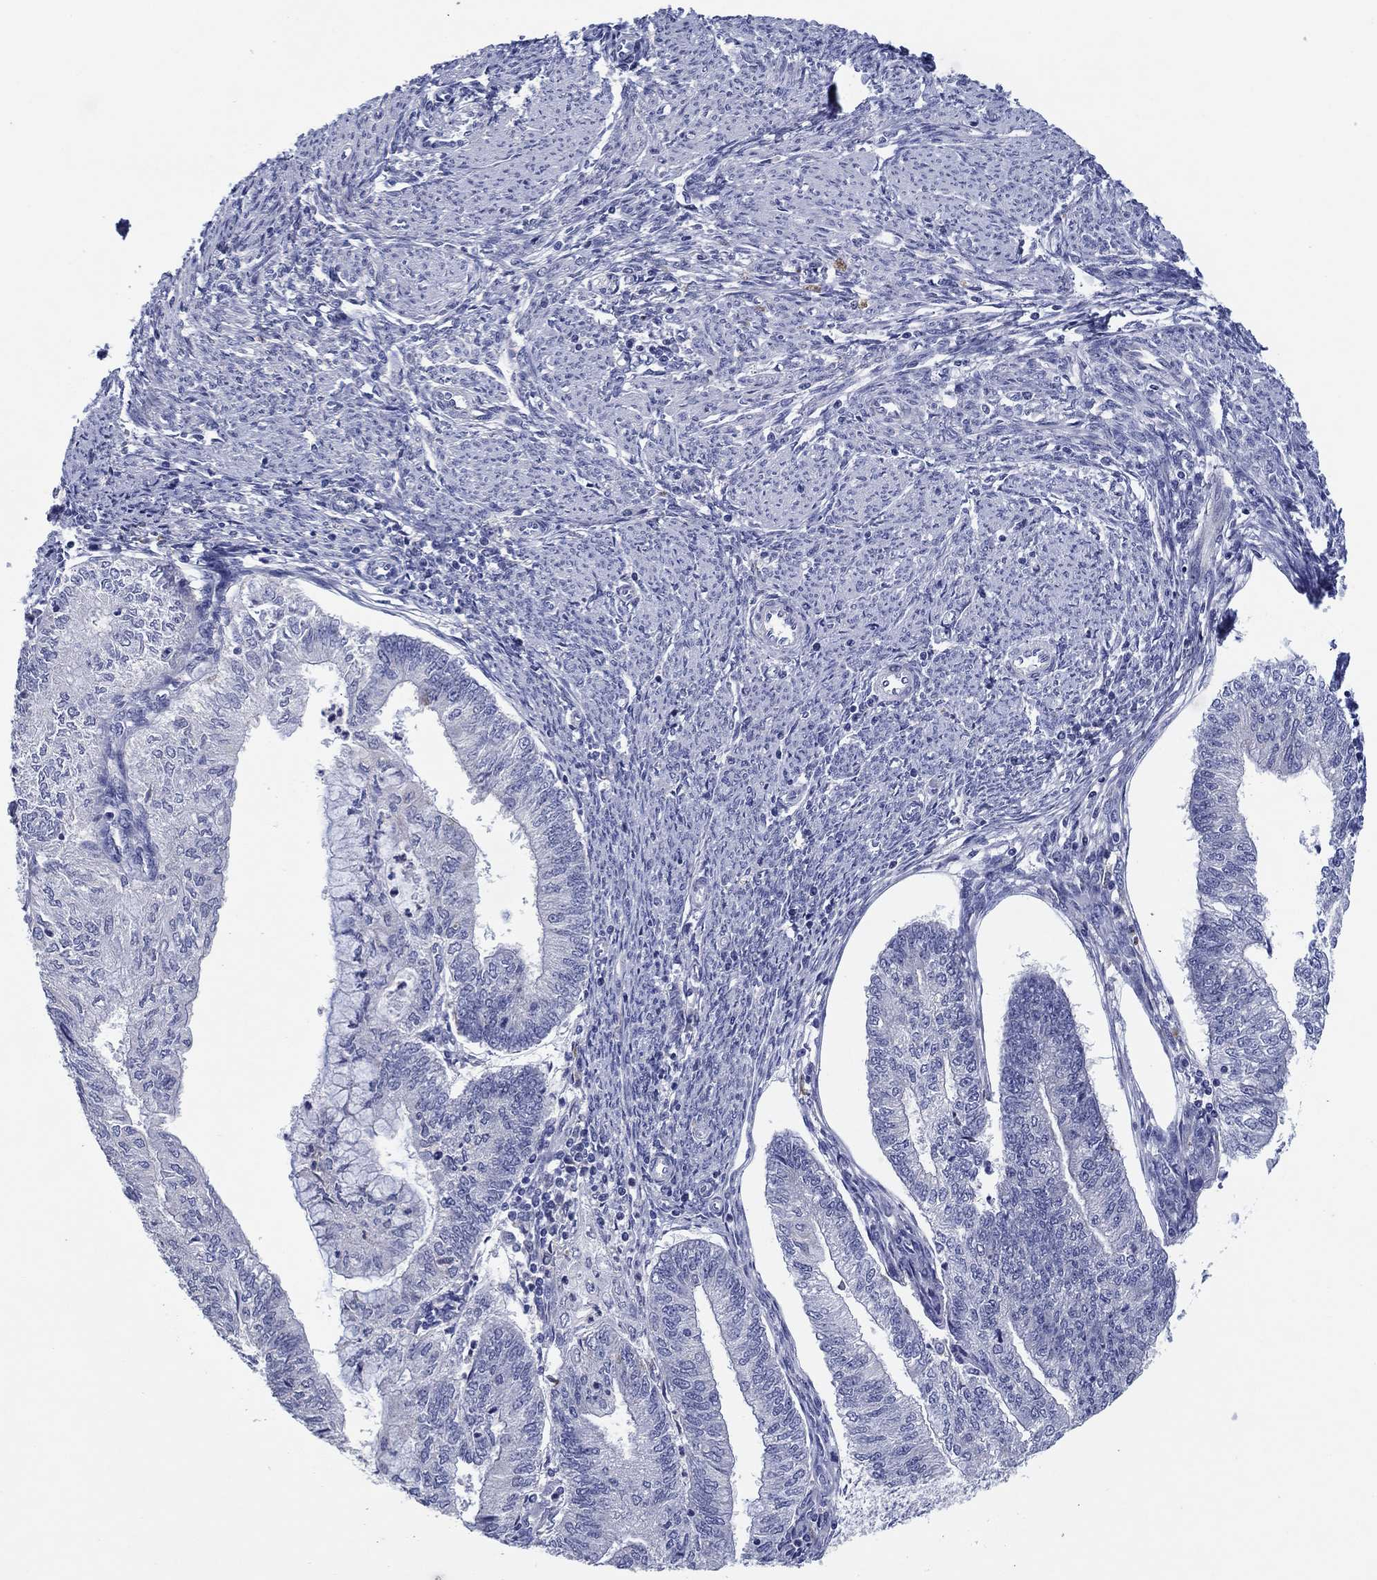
{"staining": {"intensity": "negative", "quantity": "none", "location": "none"}, "tissue": "endometrial cancer", "cell_type": "Tumor cells", "image_type": "cancer", "snomed": [{"axis": "morphology", "description": "Adenocarcinoma, NOS"}, {"axis": "topography", "description": "Endometrium"}], "caption": "DAB immunohistochemical staining of adenocarcinoma (endometrial) shows no significant positivity in tumor cells.", "gene": "HDC", "patient": {"sex": "female", "age": 59}}